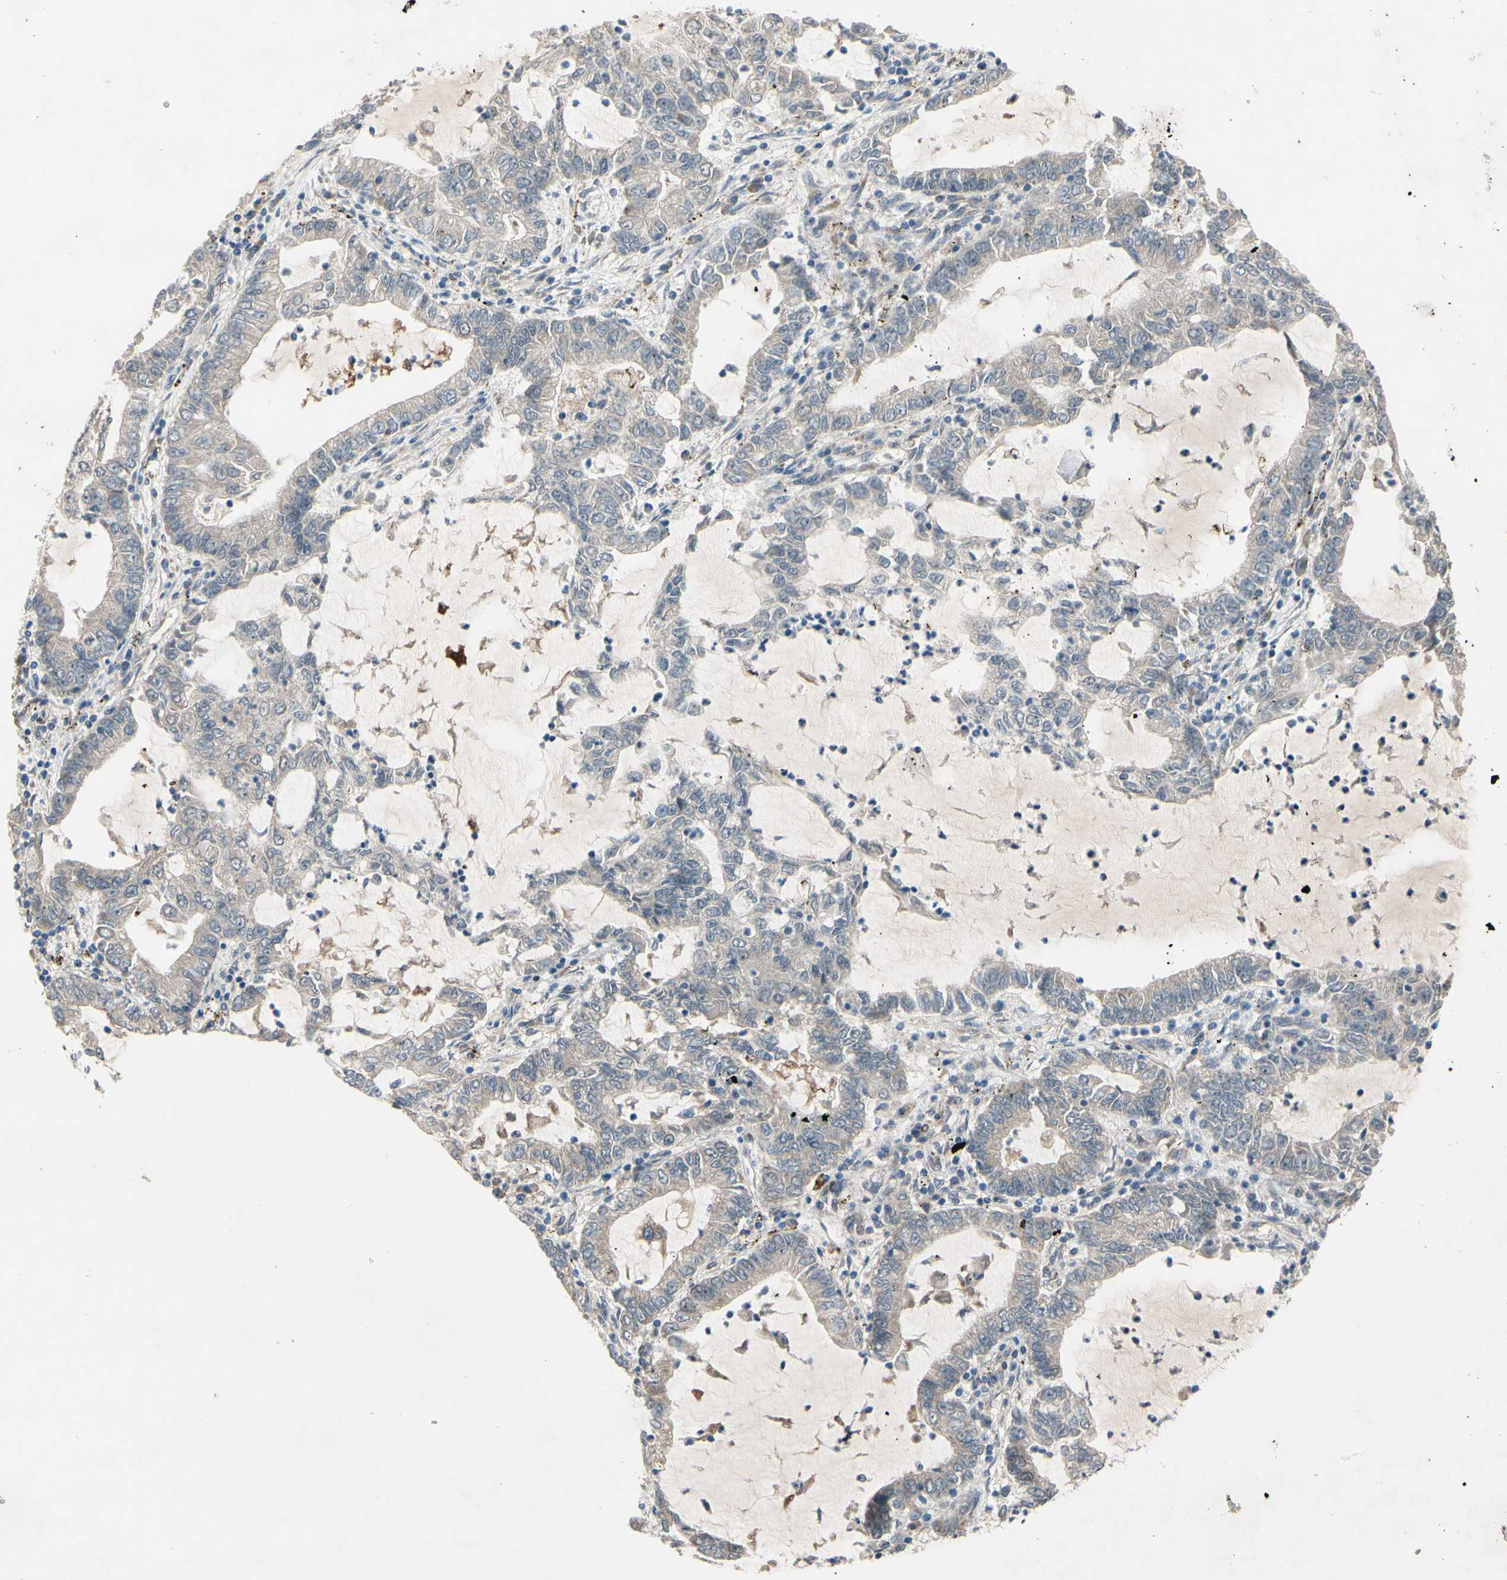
{"staining": {"intensity": "negative", "quantity": "none", "location": "none"}, "tissue": "lung cancer", "cell_type": "Tumor cells", "image_type": "cancer", "snomed": [{"axis": "morphology", "description": "Adenocarcinoma, NOS"}, {"axis": "topography", "description": "Lung"}], "caption": "Lung cancer stained for a protein using IHC displays no staining tumor cells.", "gene": "PRXL2A", "patient": {"sex": "female", "age": 51}}